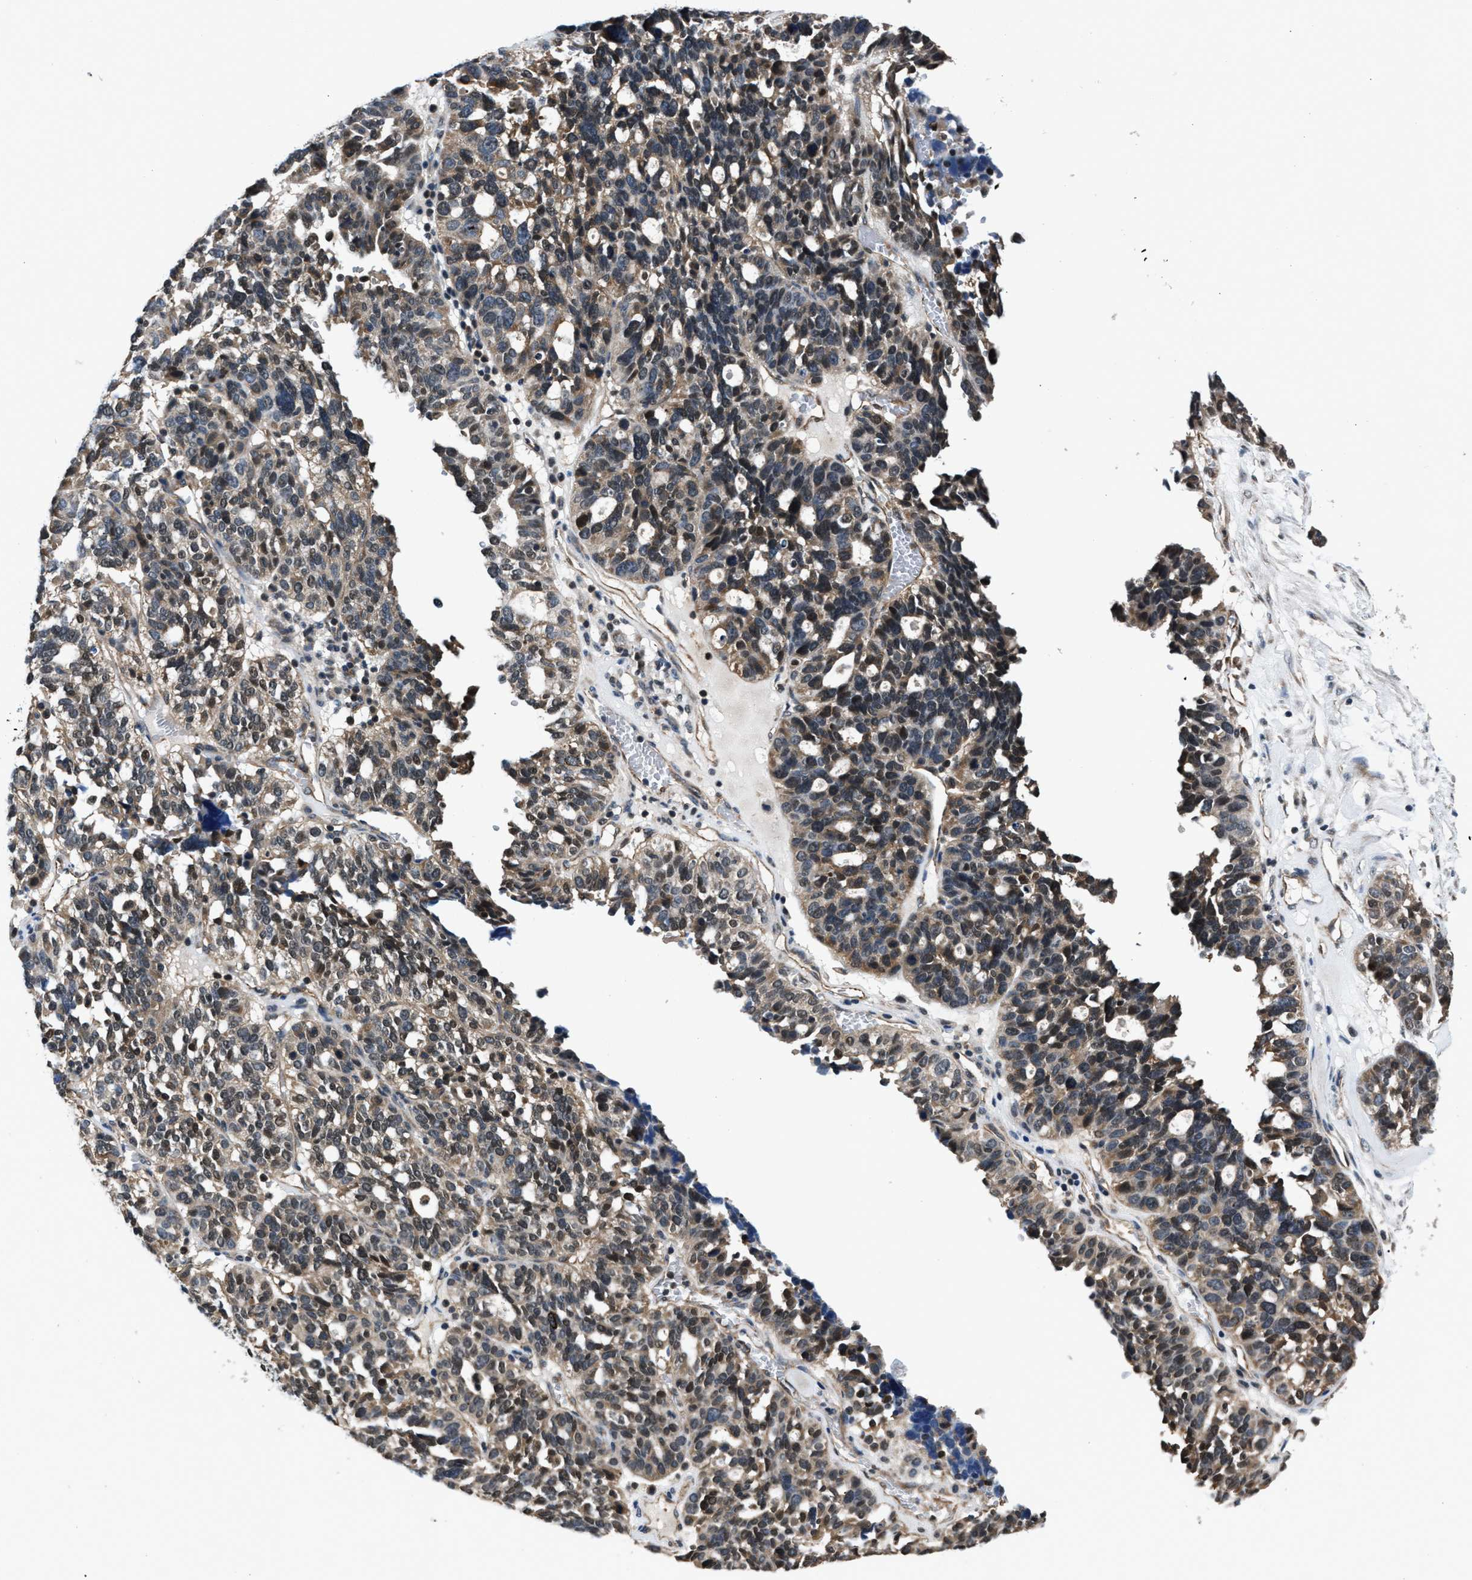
{"staining": {"intensity": "weak", "quantity": "25%-75%", "location": "cytoplasmic/membranous,nuclear"}, "tissue": "ovarian cancer", "cell_type": "Tumor cells", "image_type": "cancer", "snomed": [{"axis": "morphology", "description": "Cystadenocarcinoma, serous, NOS"}, {"axis": "topography", "description": "Ovary"}], "caption": "A high-resolution histopathology image shows immunohistochemistry (IHC) staining of ovarian cancer, which demonstrates weak cytoplasmic/membranous and nuclear expression in about 25%-75% of tumor cells. The staining was performed using DAB (3,3'-diaminobenzidine) to visualize the protein expression in brown, while the nuclei were stained in blue with hematoxylin (Magnification: 20x).", "gene": "RBM33", "patient": {"sex": "female", "age": 59}}